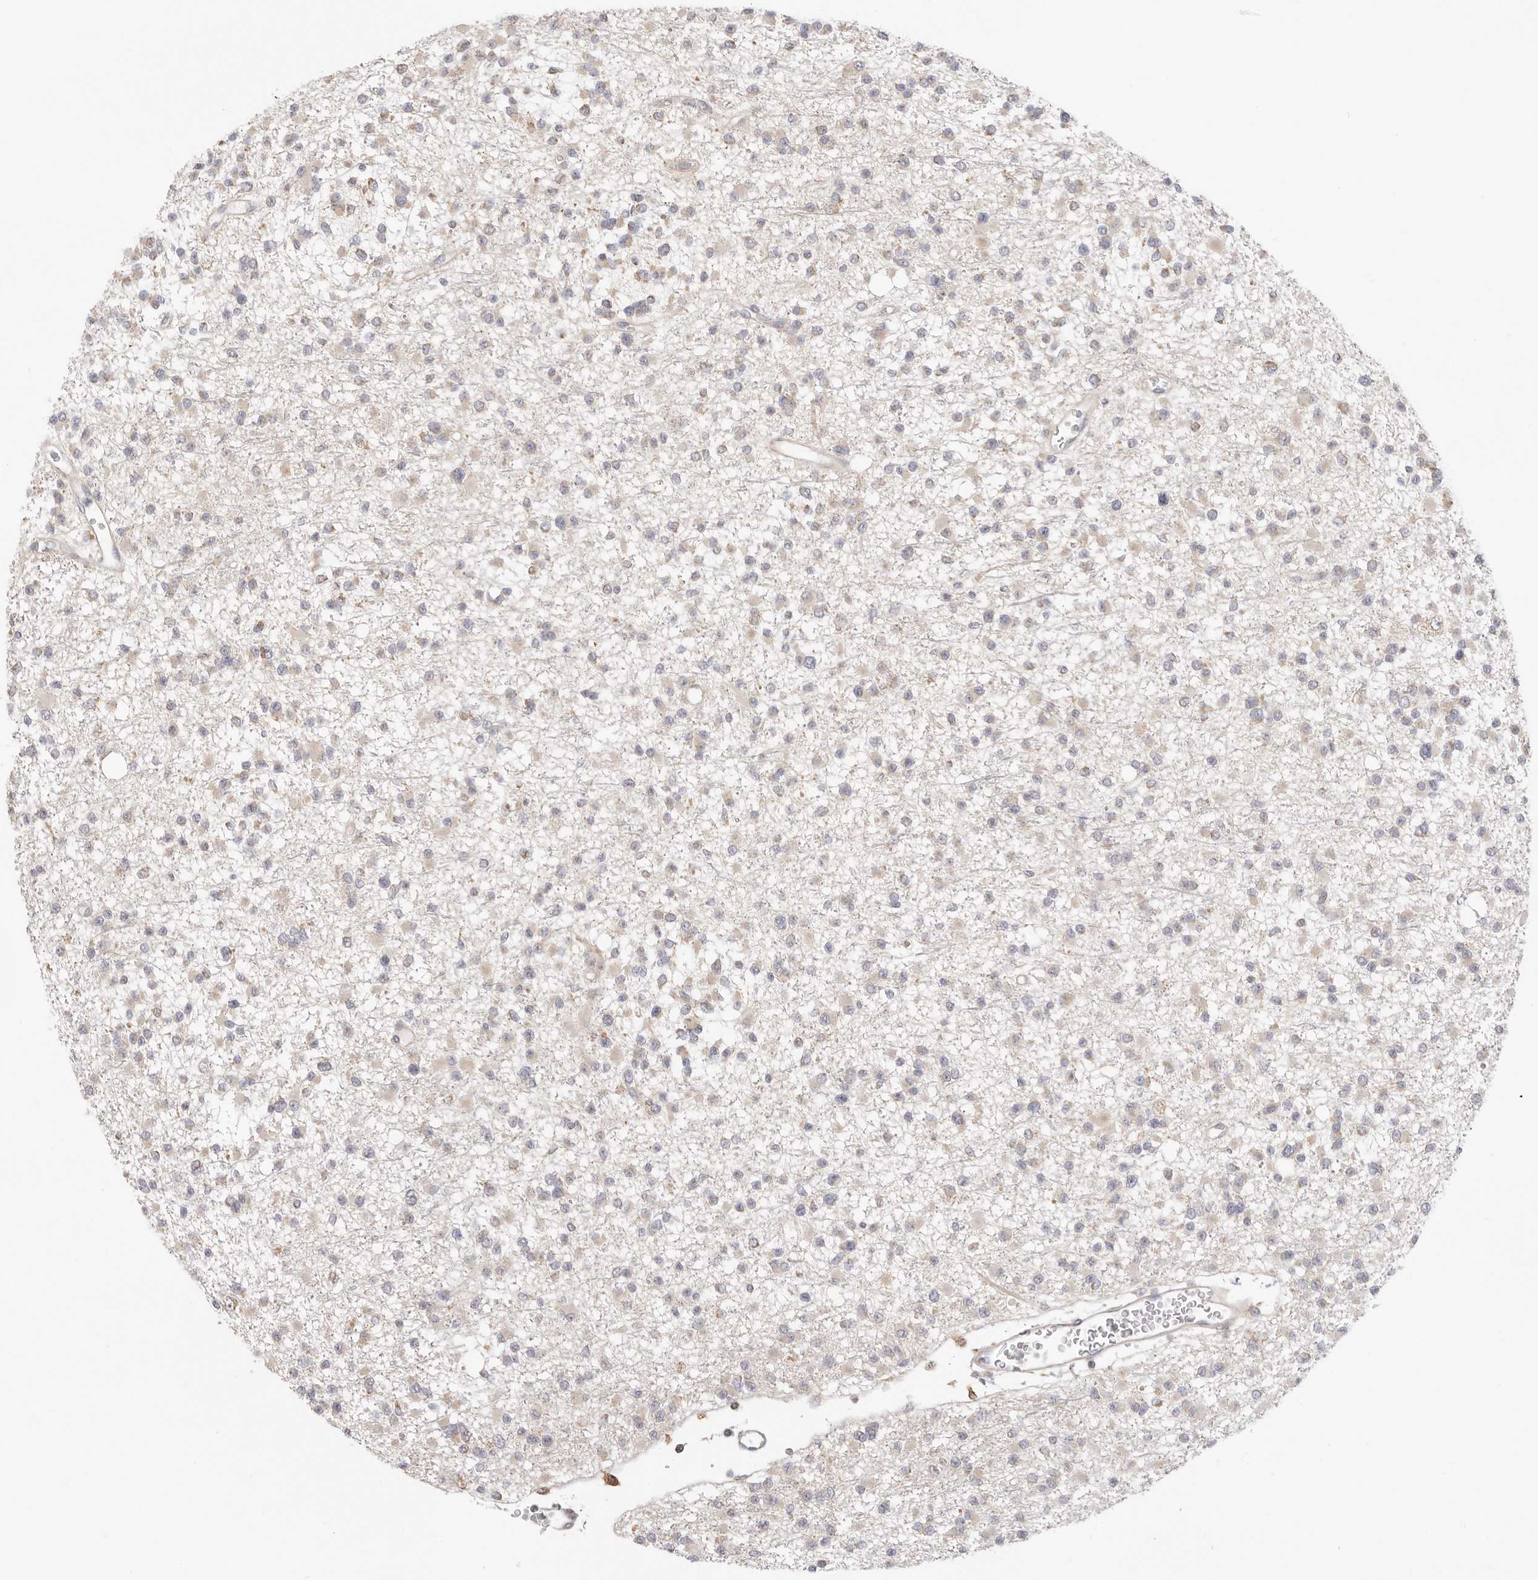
{"staining": {"intensity": "negative", "quantity": "none", "location": "none"}, "tissue": "glioma", "cell_type": "Tumor cells", "image_type": "cancer", "snomed": [{"axis": "morphology", "description": "Glioma, malignant, Low grade"}, {"axis": "topography", "description": "Brain"}], "caption": "This is a micrograph of IHC staining of glioma, which shows no expression in tumor cells.", "gene": "USH1C", "patient": {"sex": "female", "age": 22}}